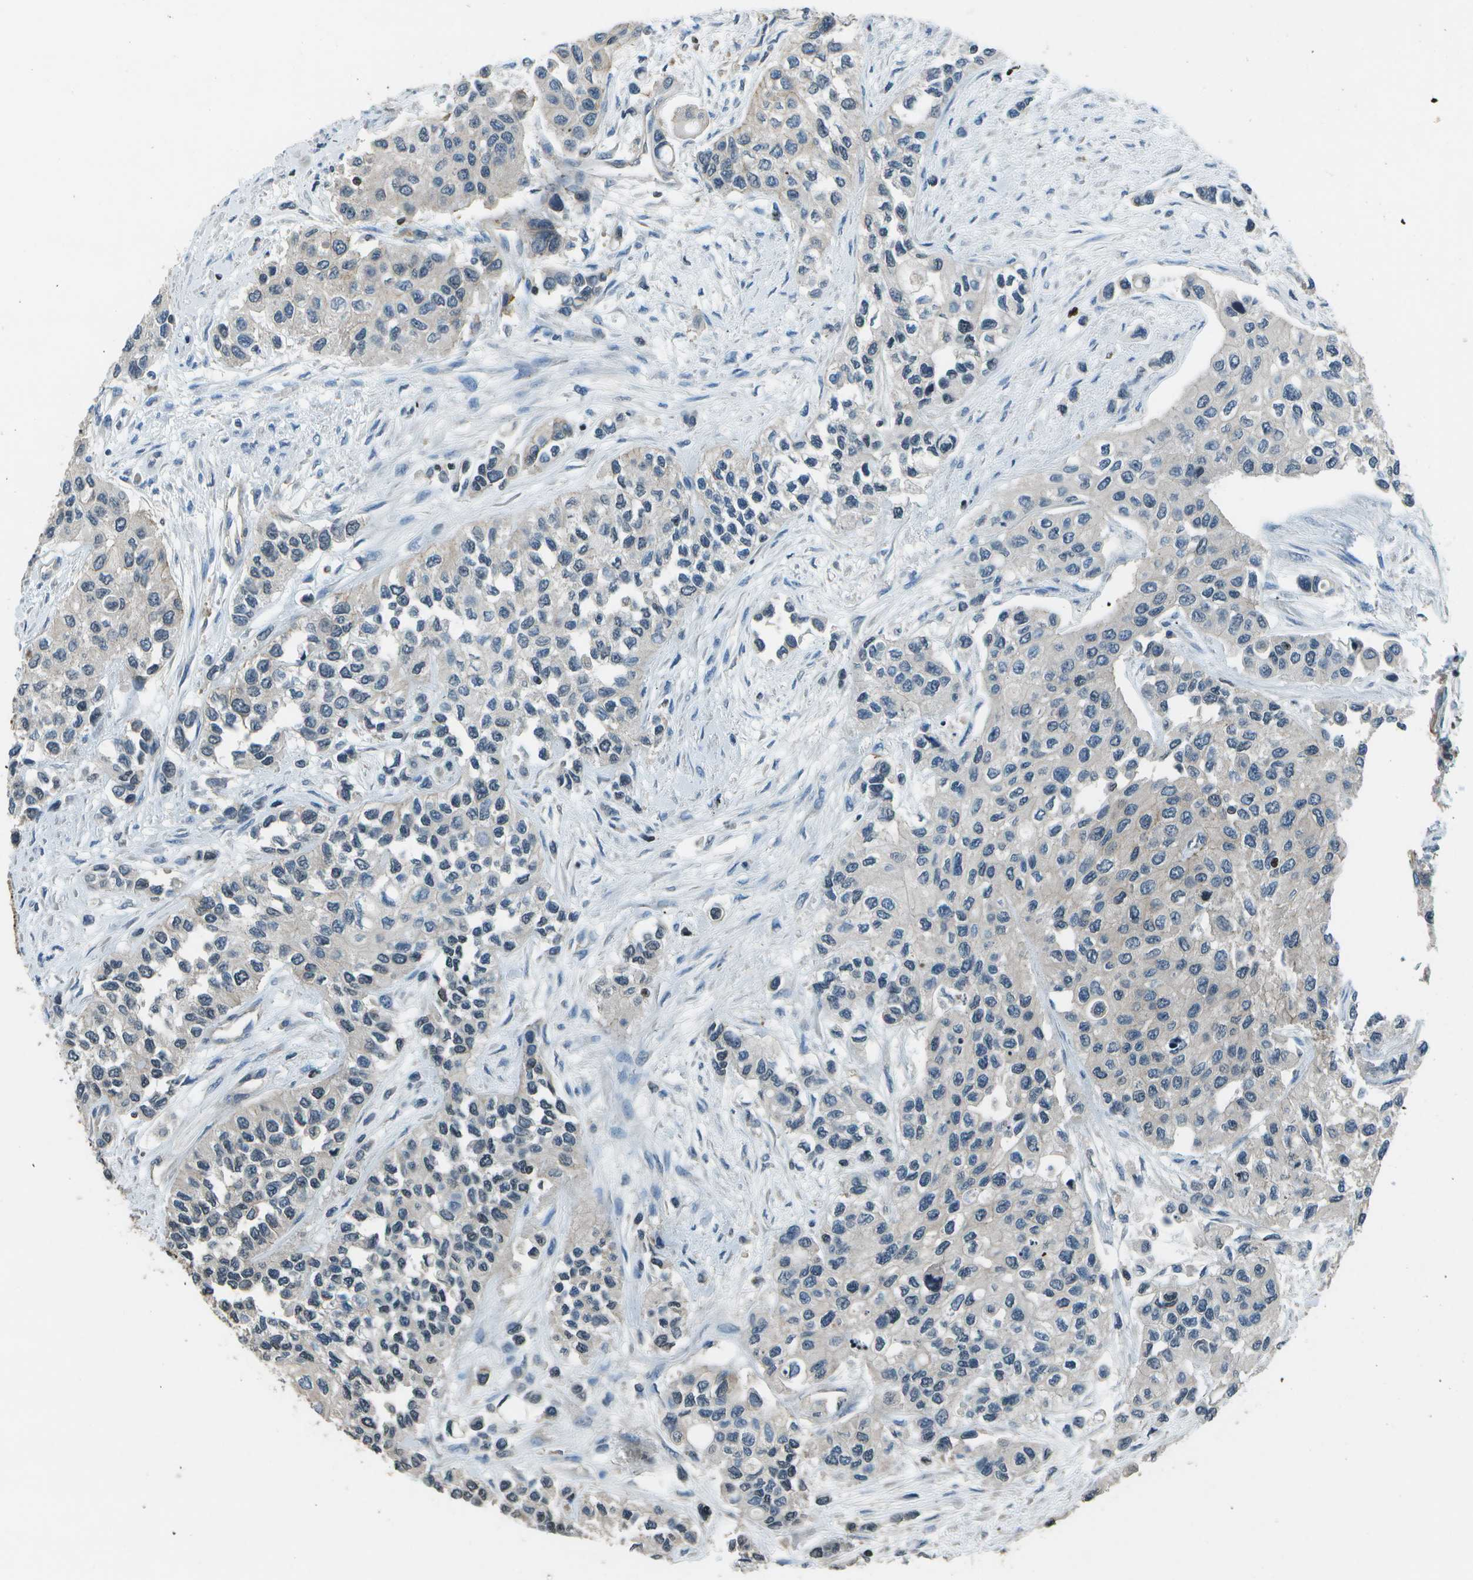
{"staining": {"intensity": "negative", "quantity": "none", "location": "none"}, "tissue": "urothelial cancer", "cell_type": "Tumor cells", "image_type": "cancer", "snomed": [{"axis": "morphology", "description": "Urothelial carcinoma, High grade"}, {"axis": "topography", "description": "Urinary bladder"}], "caption": "This is an immunohistochemistry image of human high-grade urothelial carcinoma. There is no expression in tumor cells.", "gene": "PDLIM1", "patient": {"sex": "female", "age": 56}}